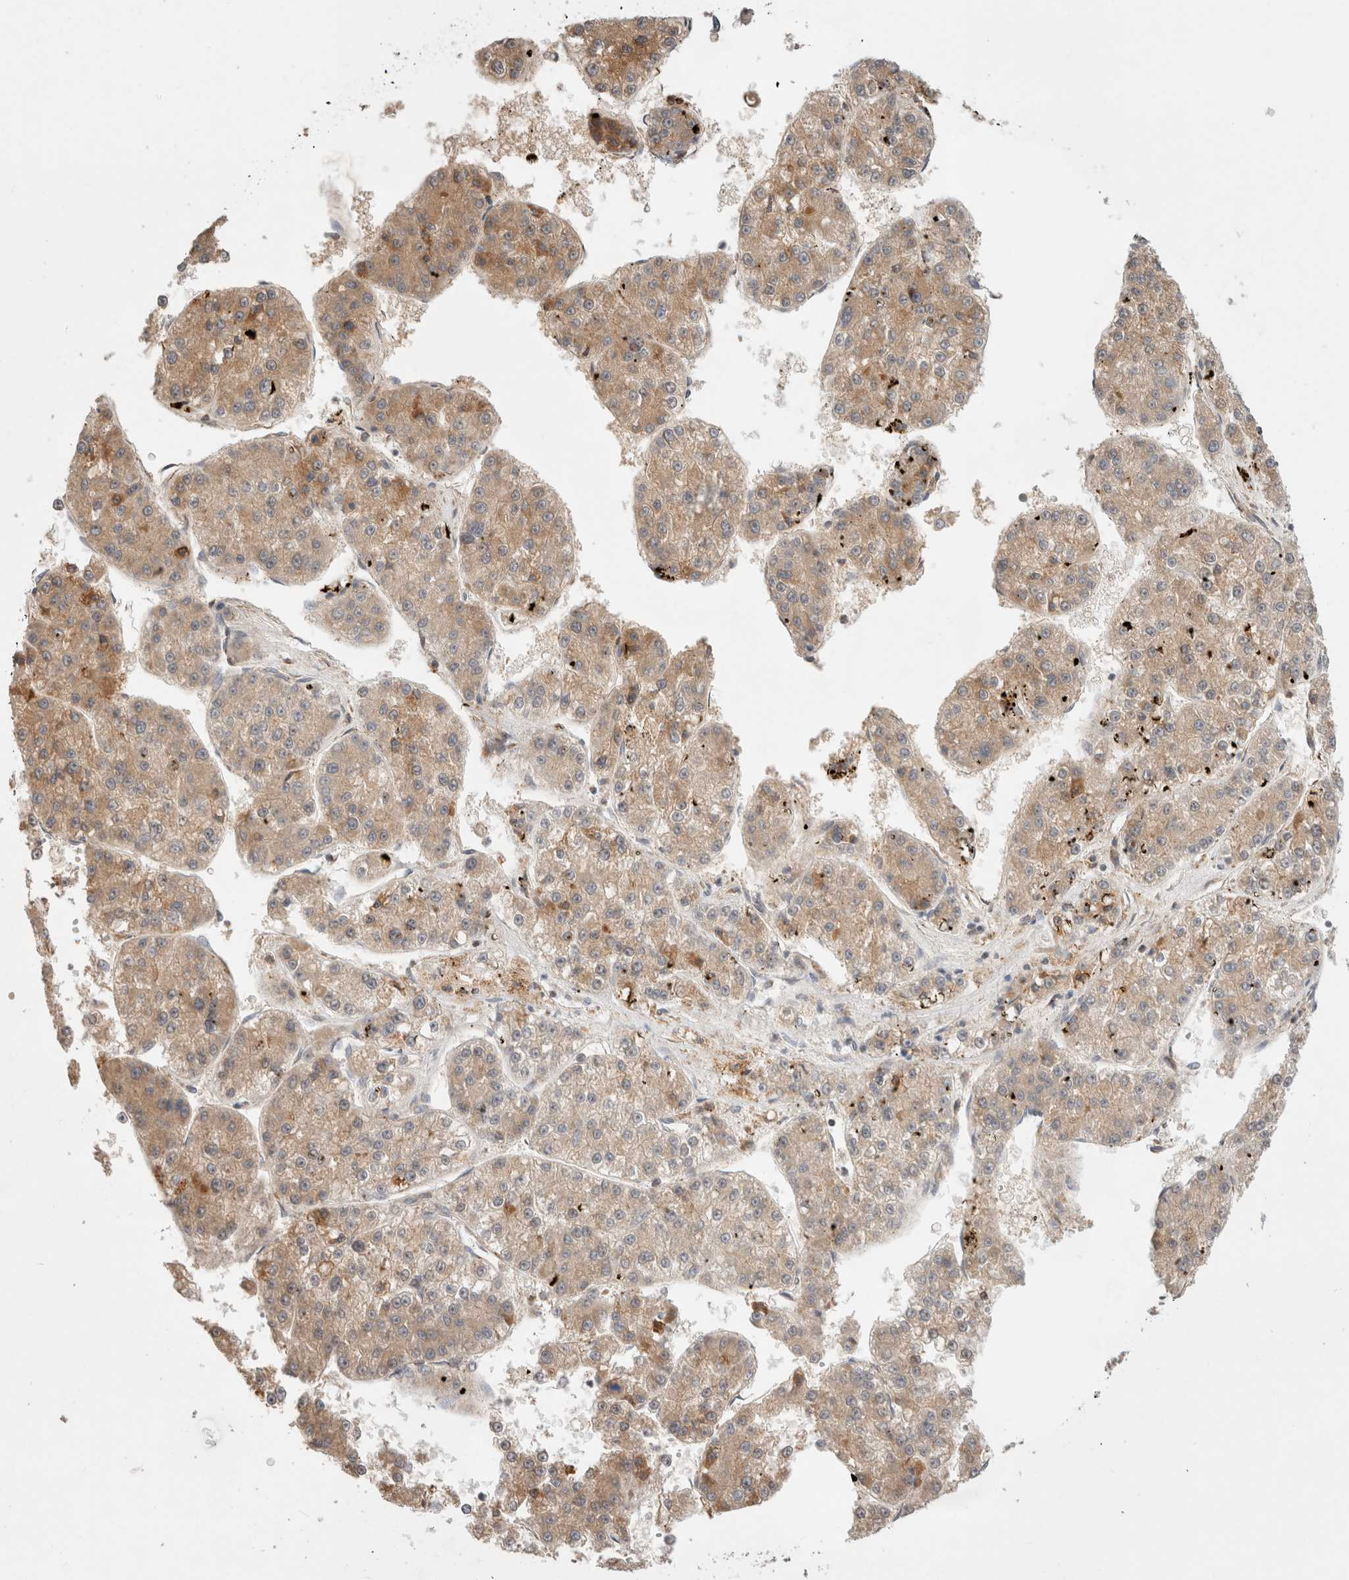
{"staining": {"intensity": "weak", "quantity": ">75%", "location": "cytoplasmic/membranous"}, "tissue": "liver cancer", "cell_type": "Tumor cells", "image_type": "cancer", "snomed": [{"axis": "morphology", "description": "Carcinoma, Hepatocellular, NOS"}, {"axis": "topography", "description": "Liver"}], "caption": "Protein positivity by IHC shows weak cytoplasmic/membranous positivity in about >75% of tumor cells in liver cancer (hepatocellular carcinoma).", "gene": "HROB", "patient": {"sex": "female", "age": 73}}